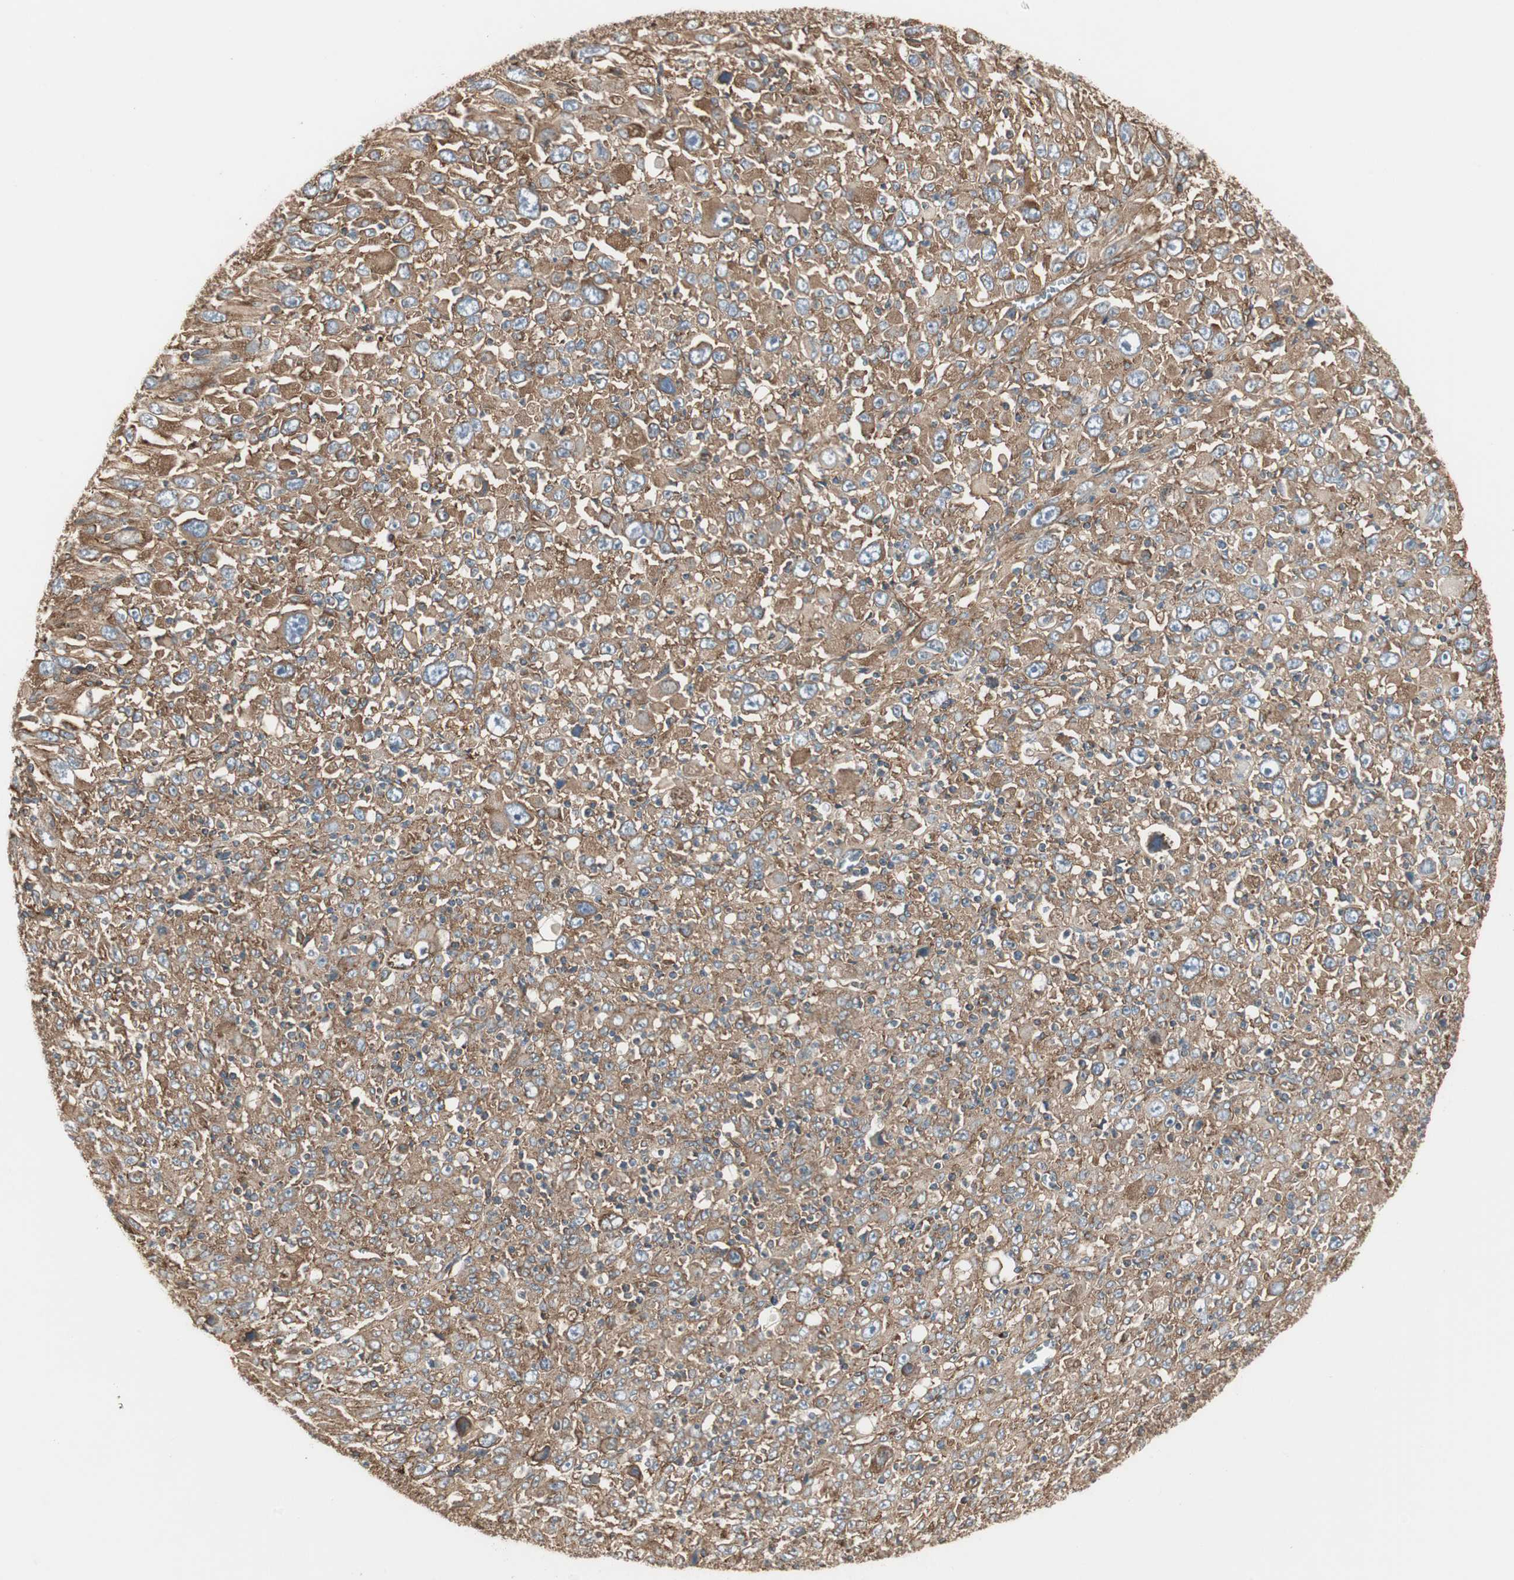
{"staining": {"intensity": "moderate", "quantity": ">75%", "location": "cytoplasmic/membranous"}, "tissue": "melanoma", "cell_type": "Tumor cells", "image_type": "cancer", "snomed": [{"axis": "morphology", "description": "Malignant melanoma, Metastatic site"}, {"axis": "topography", "description": "Skin"}], "caption": "Immunohistochemistry (IHC) image of neoplastic tissue: human malignant melanoma (metastatic site) stained using immunohistochemistry (IHC) shows medium levels of moderate protein expression localized specifically in the cytoplasmic/membranous of tumor cells, appearing as a cytoplasmic/membranous brown color.", "gene": "H6PD", "patient": {"sex": "female", "age": 56}}